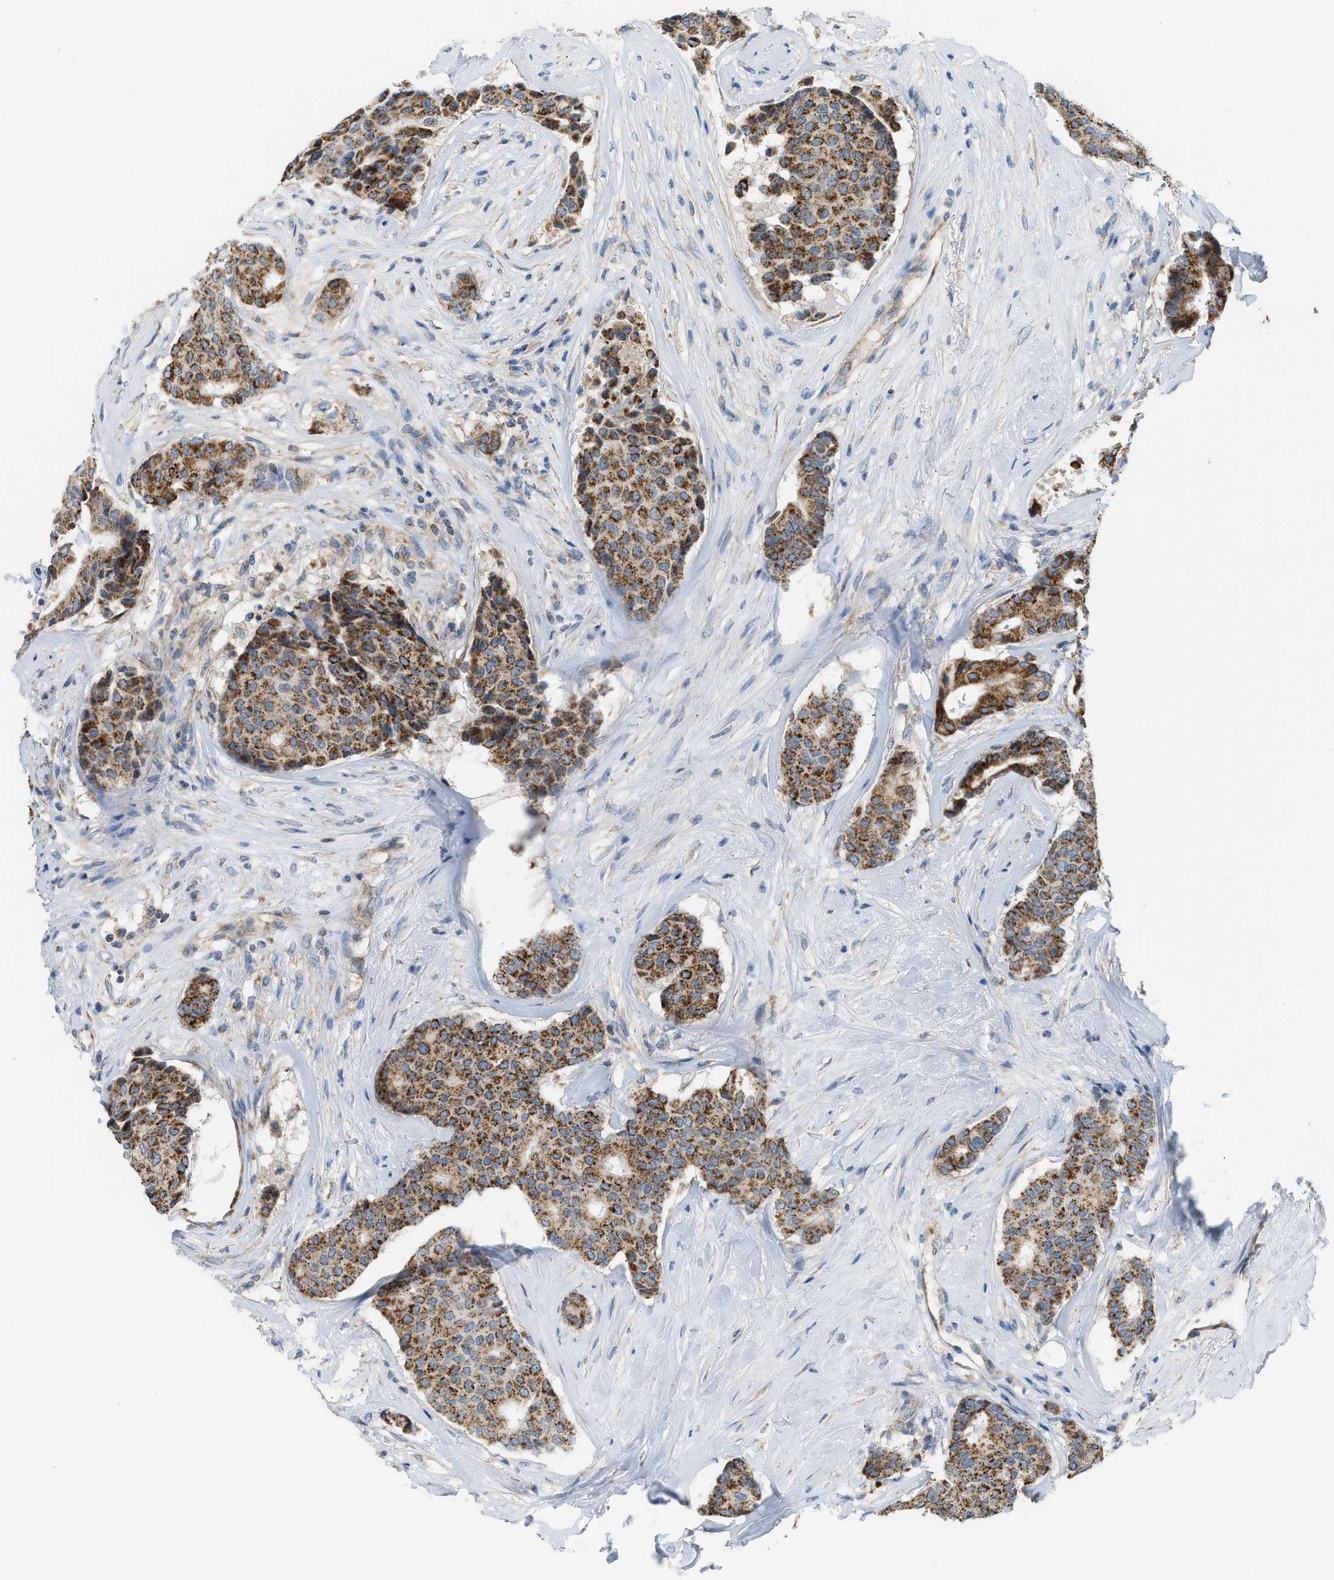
{"staining": {"intensity": "strong", "quantity": ">75%", "location": "cytoplasmic/membranous"}, "tissue": "breast cancer", "cell_type": "Tumor cells", "image_type": "cancer", "snomed": [{"axis": "morphology", "description": "Duct carcinoma"}, {"axis": "topography", "description": "Breast"}], "caption": "Immunohistochemistry (IHC) of breast intraductal carcinoma reveals high levels of strong cytoplasmic/membranous expression in about >75% of tumor cells.", "gene": "GOT2", "patient": {"sex": "female", "age": 75}}